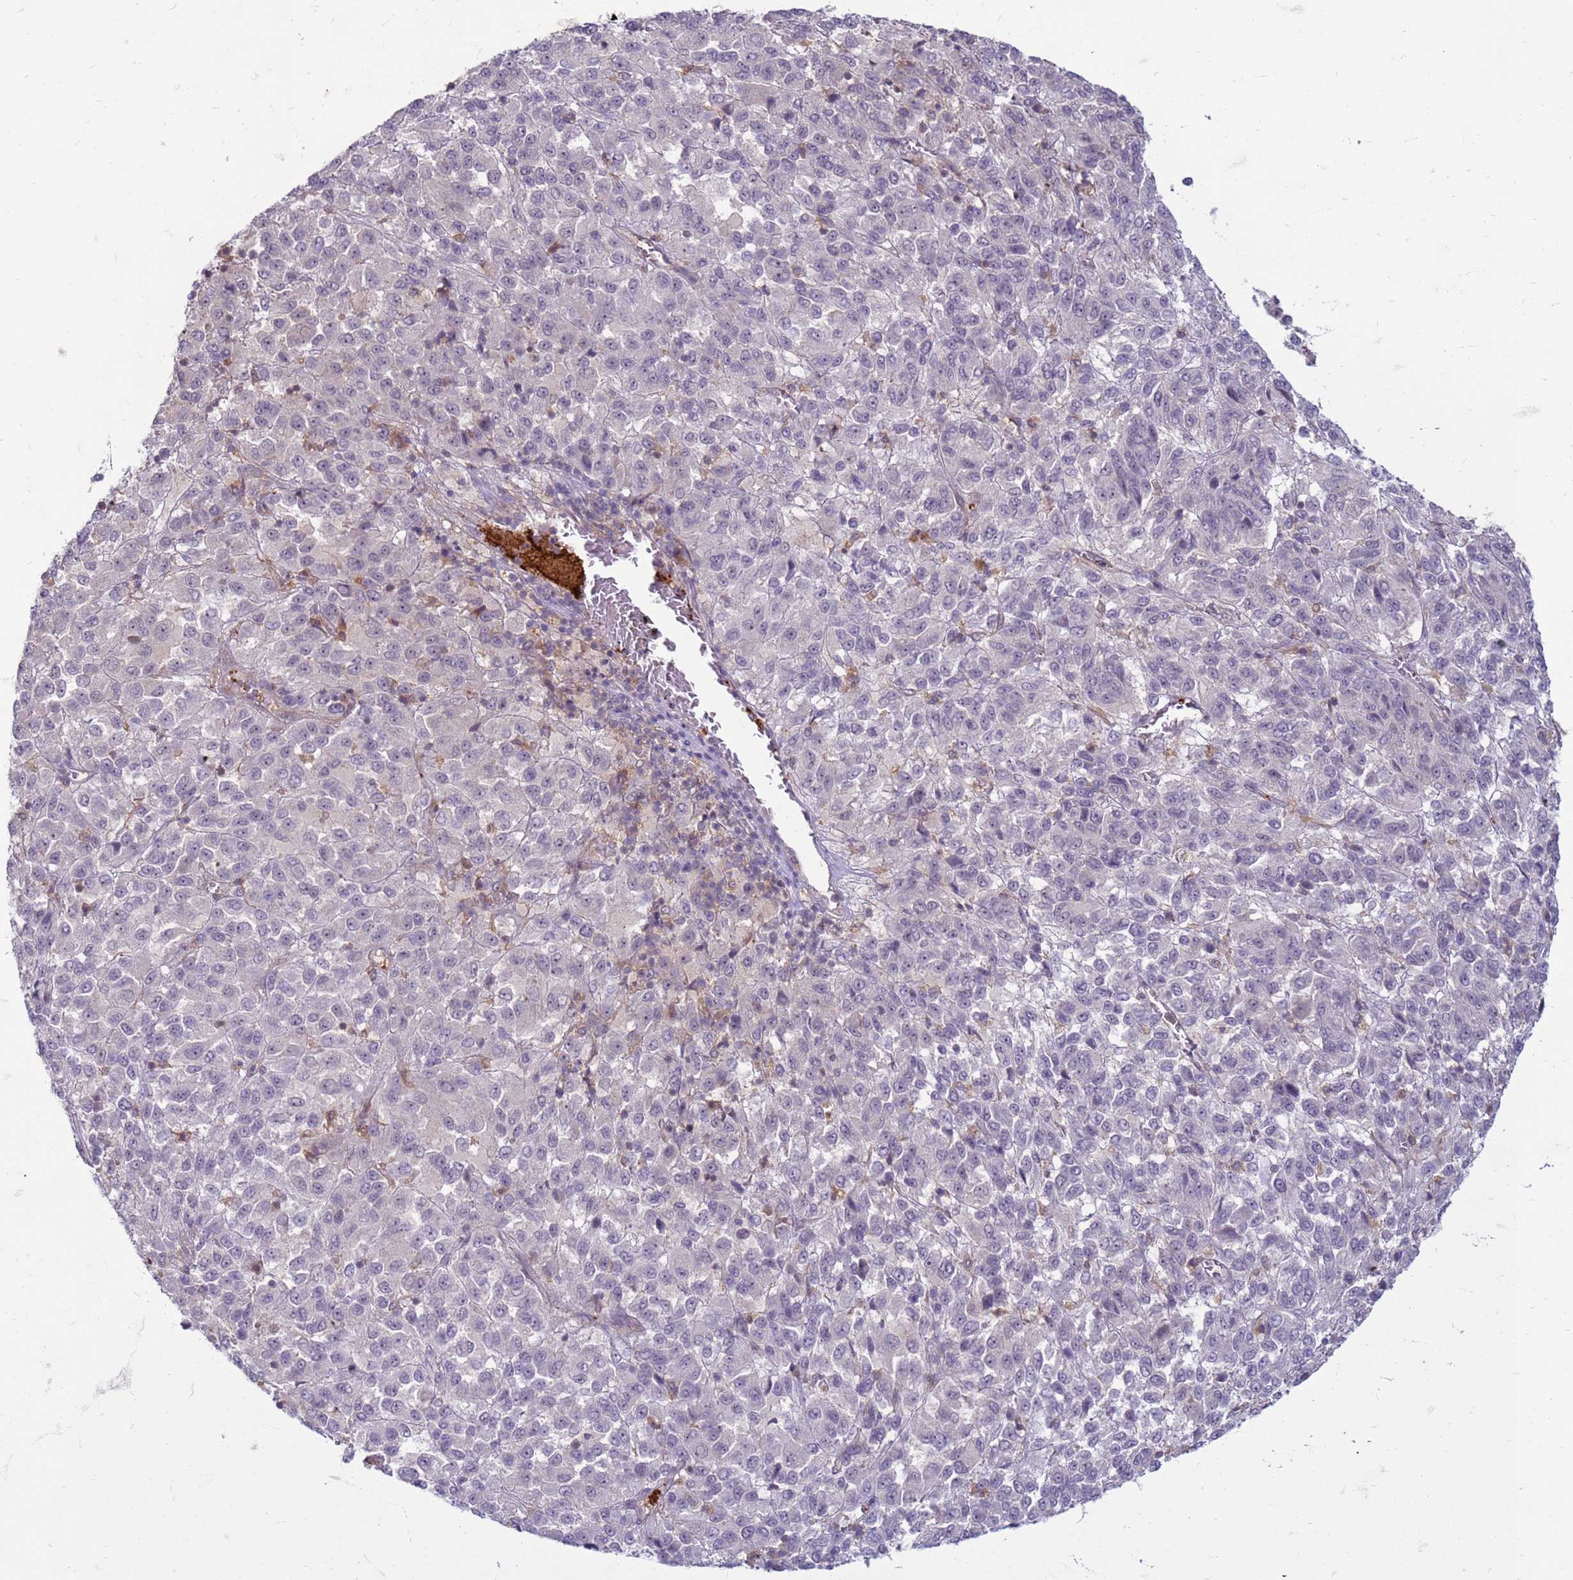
{"staining": {"intensity": "negative", "quantity": "none", "location": "none"}, "tissue": "melanoma", "cell_type": "Tumor cells", "image_type": "cancer", "snomed": [{"axis": "morphology", "description": "Malignant melanoma, Metastatic site"}, {"axis": "topography", "description": "Lung"}], "caption": "A photomicrograph of melanoma stained for a protein demonstrates no brown staining in tumor cells. Brightfield microscopy of immunohistochemistry (IHC) stained with DAB (3,3'-diaminobenzidine) (brown) and hematoxylin (blue), captured at high magnification.", "gene": "SLC15A3", "patient": {"sex": "male", "age": 64}}